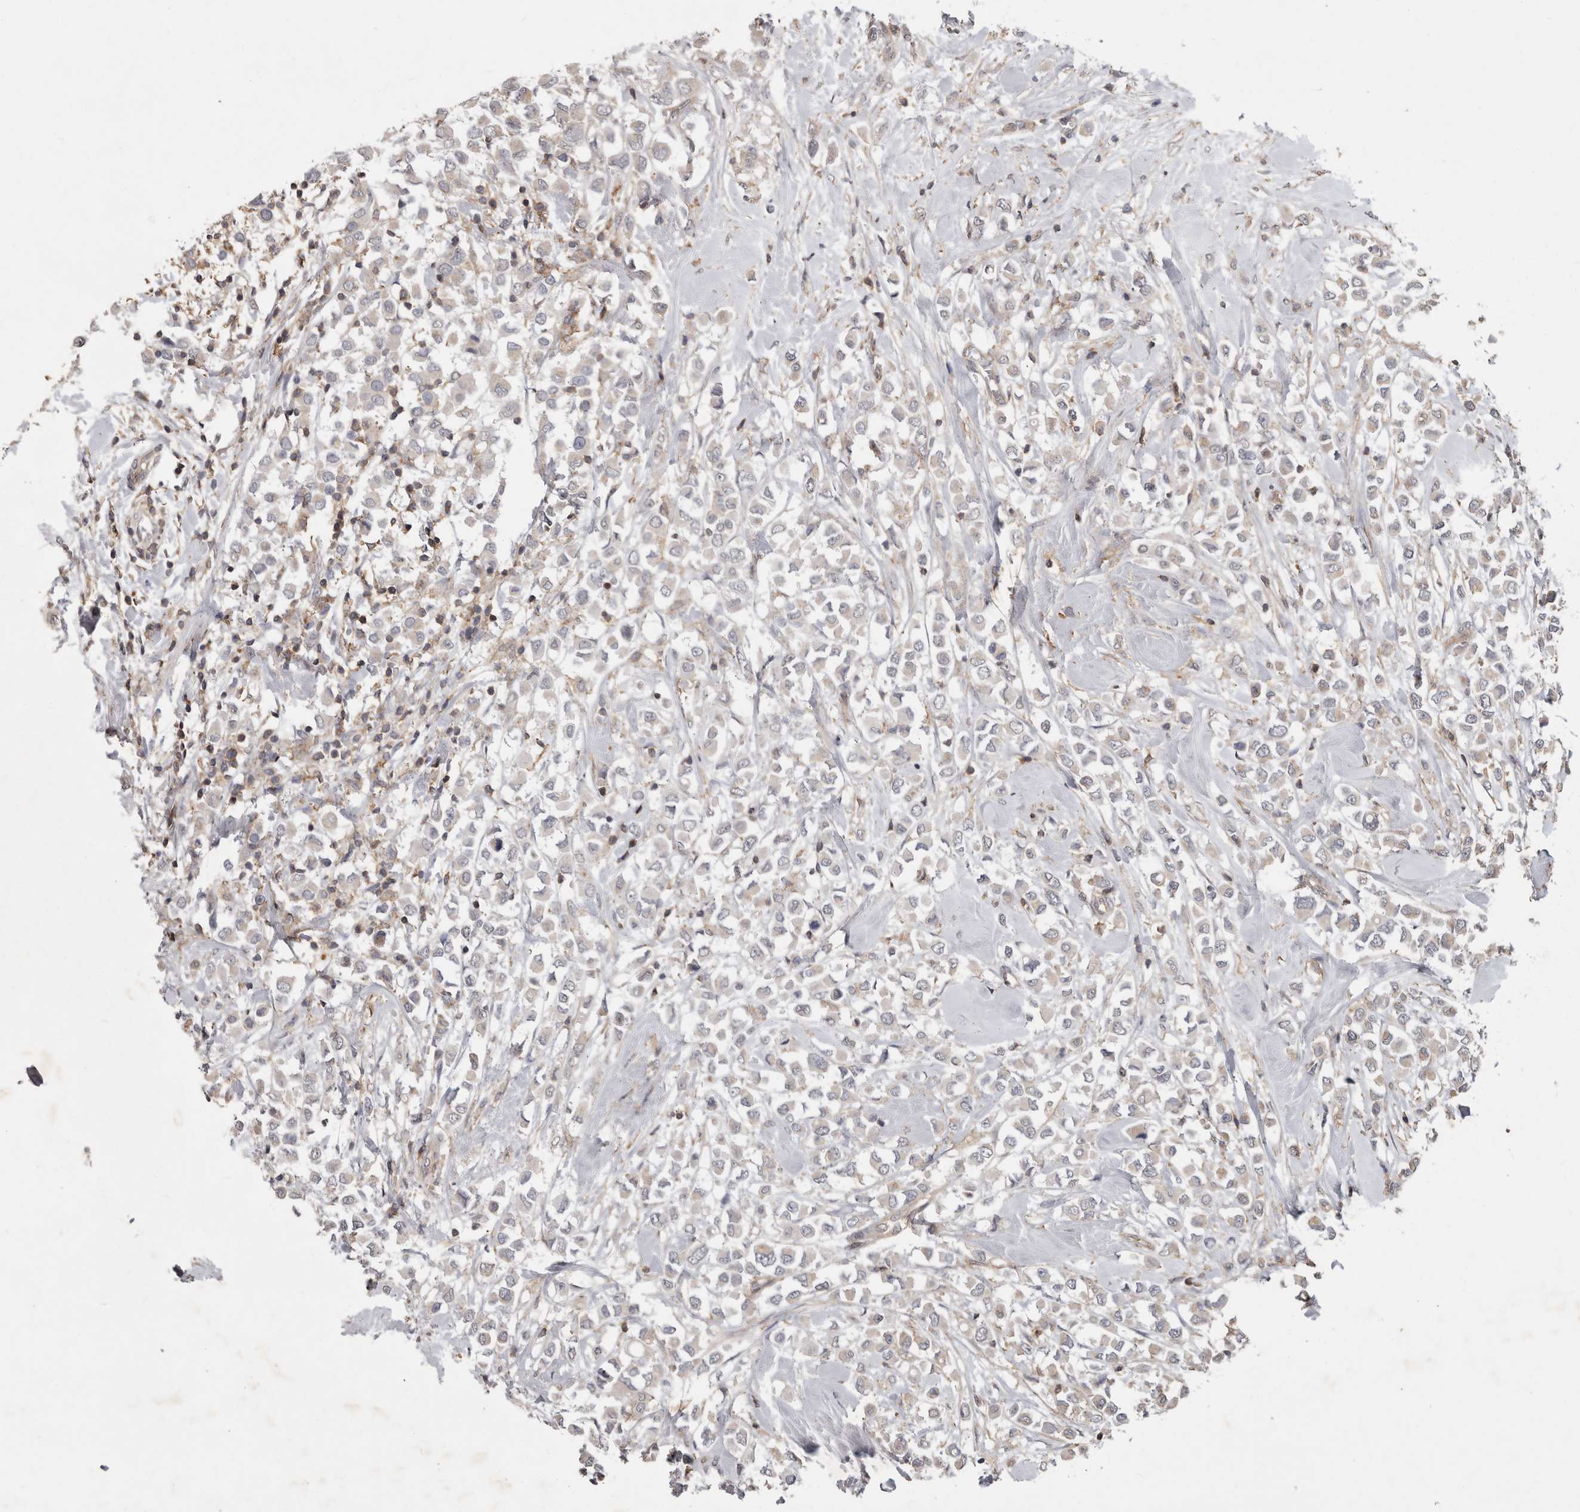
{"staining": {"intensity": "negative", "quantity": "none", "location": "none"}, "tissue": "breast cancer", "cell_type": "Tumor cells", "image_type": "cancer", "snomed": [{"axis": "morphology", "description": "Duct carcinoma"}, {"axis": "topography", "description": "Breast"}], "caption": "Immunohistochemistry (IHC) histopathology image of neoplastic tissue: human breast cancer stained with DAB displays no significant protein positivity in tumor cells.", "gene": "SPATA48", "patient": {"sex": "female", "age": 61}}